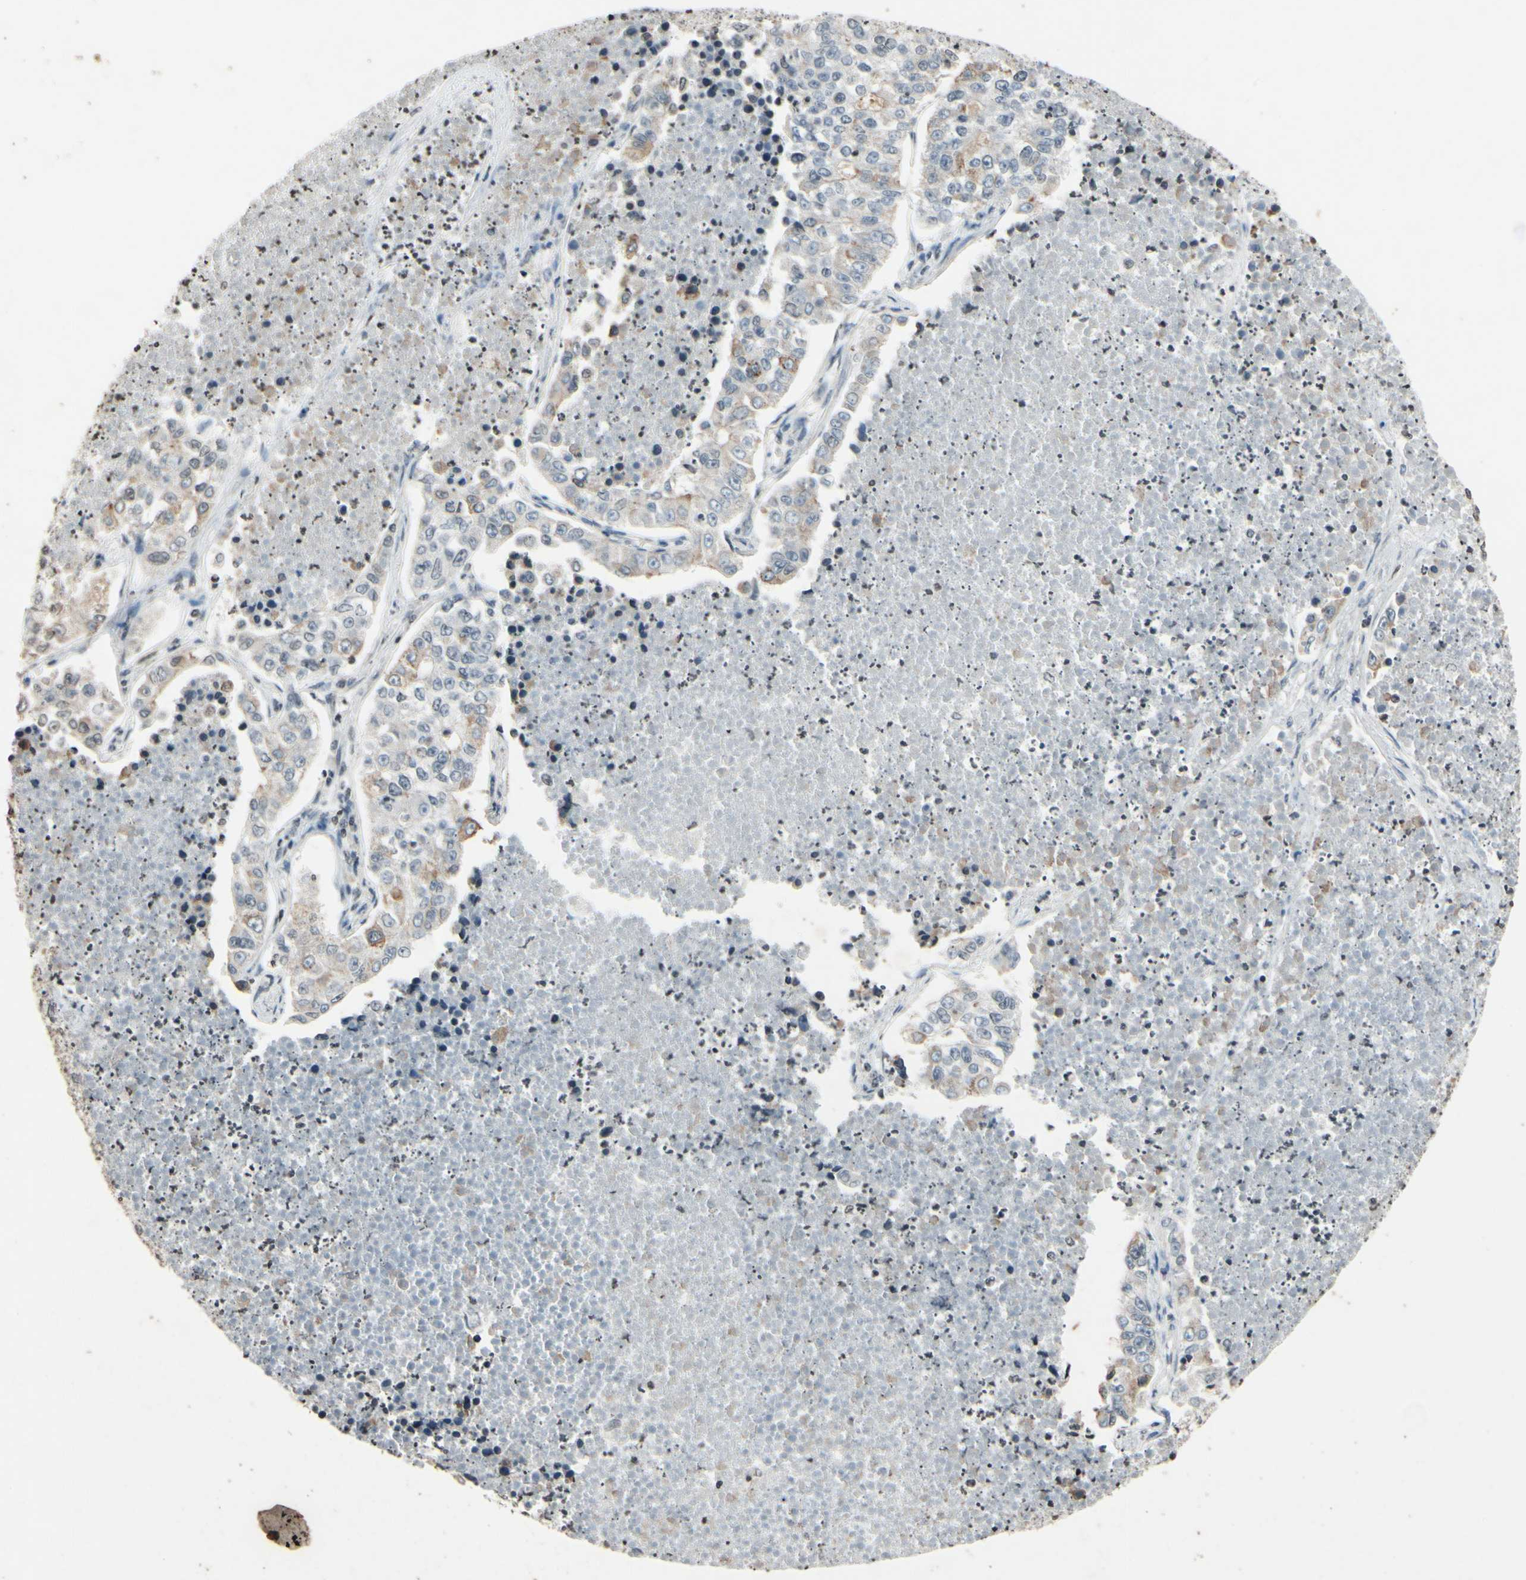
{"staining": {"intensity": "weak", "quantity": ">75%", "location": "cytoplasmic/membranous"}, "tissue": "lung cancer", "cell_type": "Tumor cells", "image_type": "cancer", "snomed": [{"axis": "morphology", "description": "Adenocarcinoma, NOS"}, {"axis": "topography", "description": "Lung"}], "caption": "Protein analysis of lung cancer (adenocarcinoma) tissue displays weak cytoplasmic/membranous staining in approximately >75% of tumor cells. (DAB (3,3'-diaminobenzidine) = brown stain, brightfield microscopy at high magnification).", "gene": "CLDN11", "patient": {"sex": "male", "age": 49}}